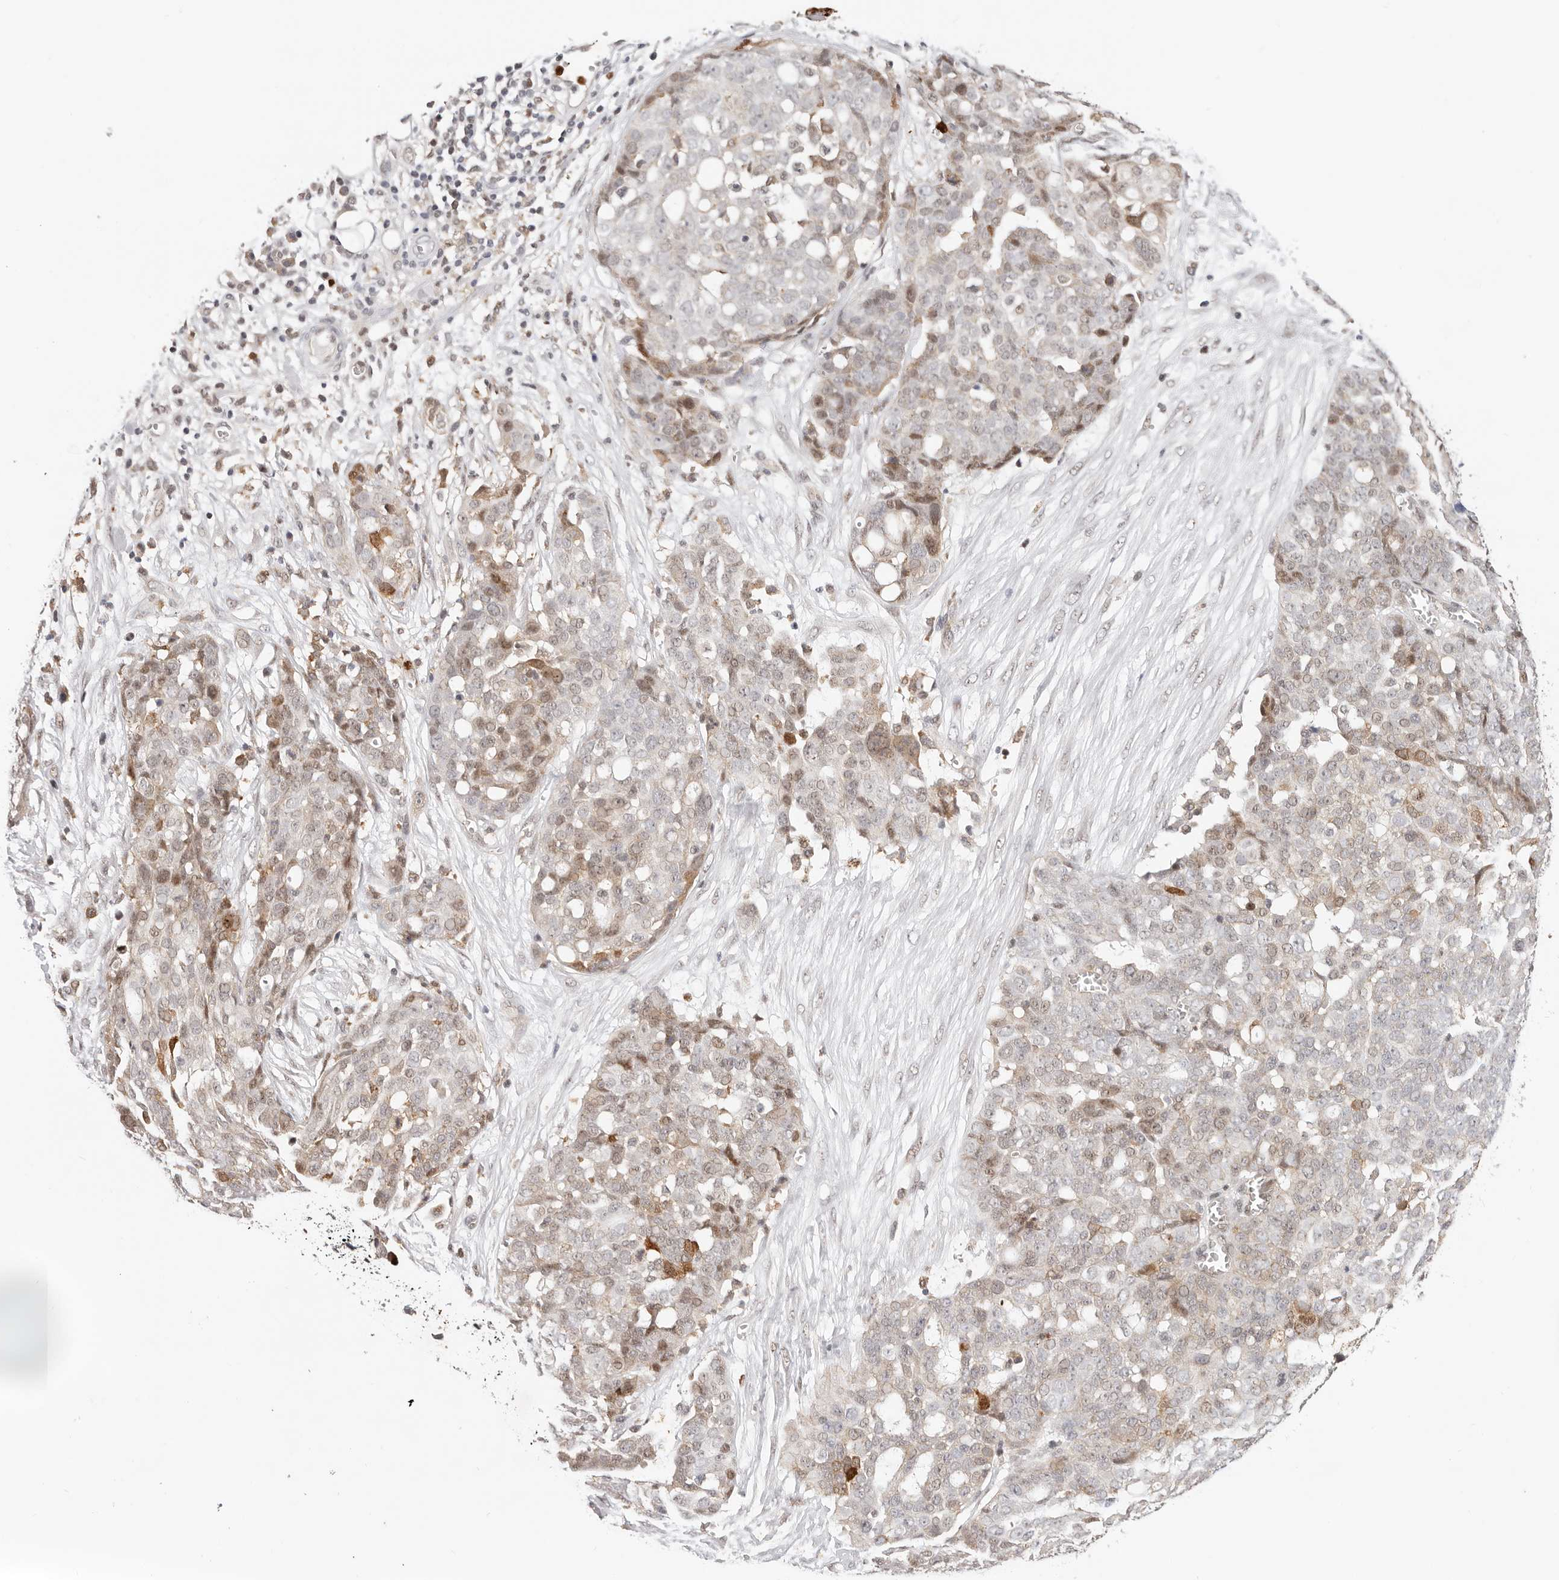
{"staining": {"intensity": "weak", "quantity": "25%-75%", "location": "cytoplasmic/membranous,nuclear"}, "tissue": "ovarian cancer", "cell_type": "Tumor cells", "image_type": "cancer", "snomed": [{"axis": "morphology", "description": "Cystadenocarcinoma, serous, NOS"}, {"axis": "topography", "description": "Soft tissue"}, {"axis": "topography", "description": "Ovary"}], "caption": "Weak cytoplasmic/membranous and nuclear protein staining is present in approximately 25%-75% of tumor cells in serous cystadenocarcinoma (ovarian). Nuclei are stained in blue.", "gene": "AFDN", "patient": {"sex": "female", "age": 57}}